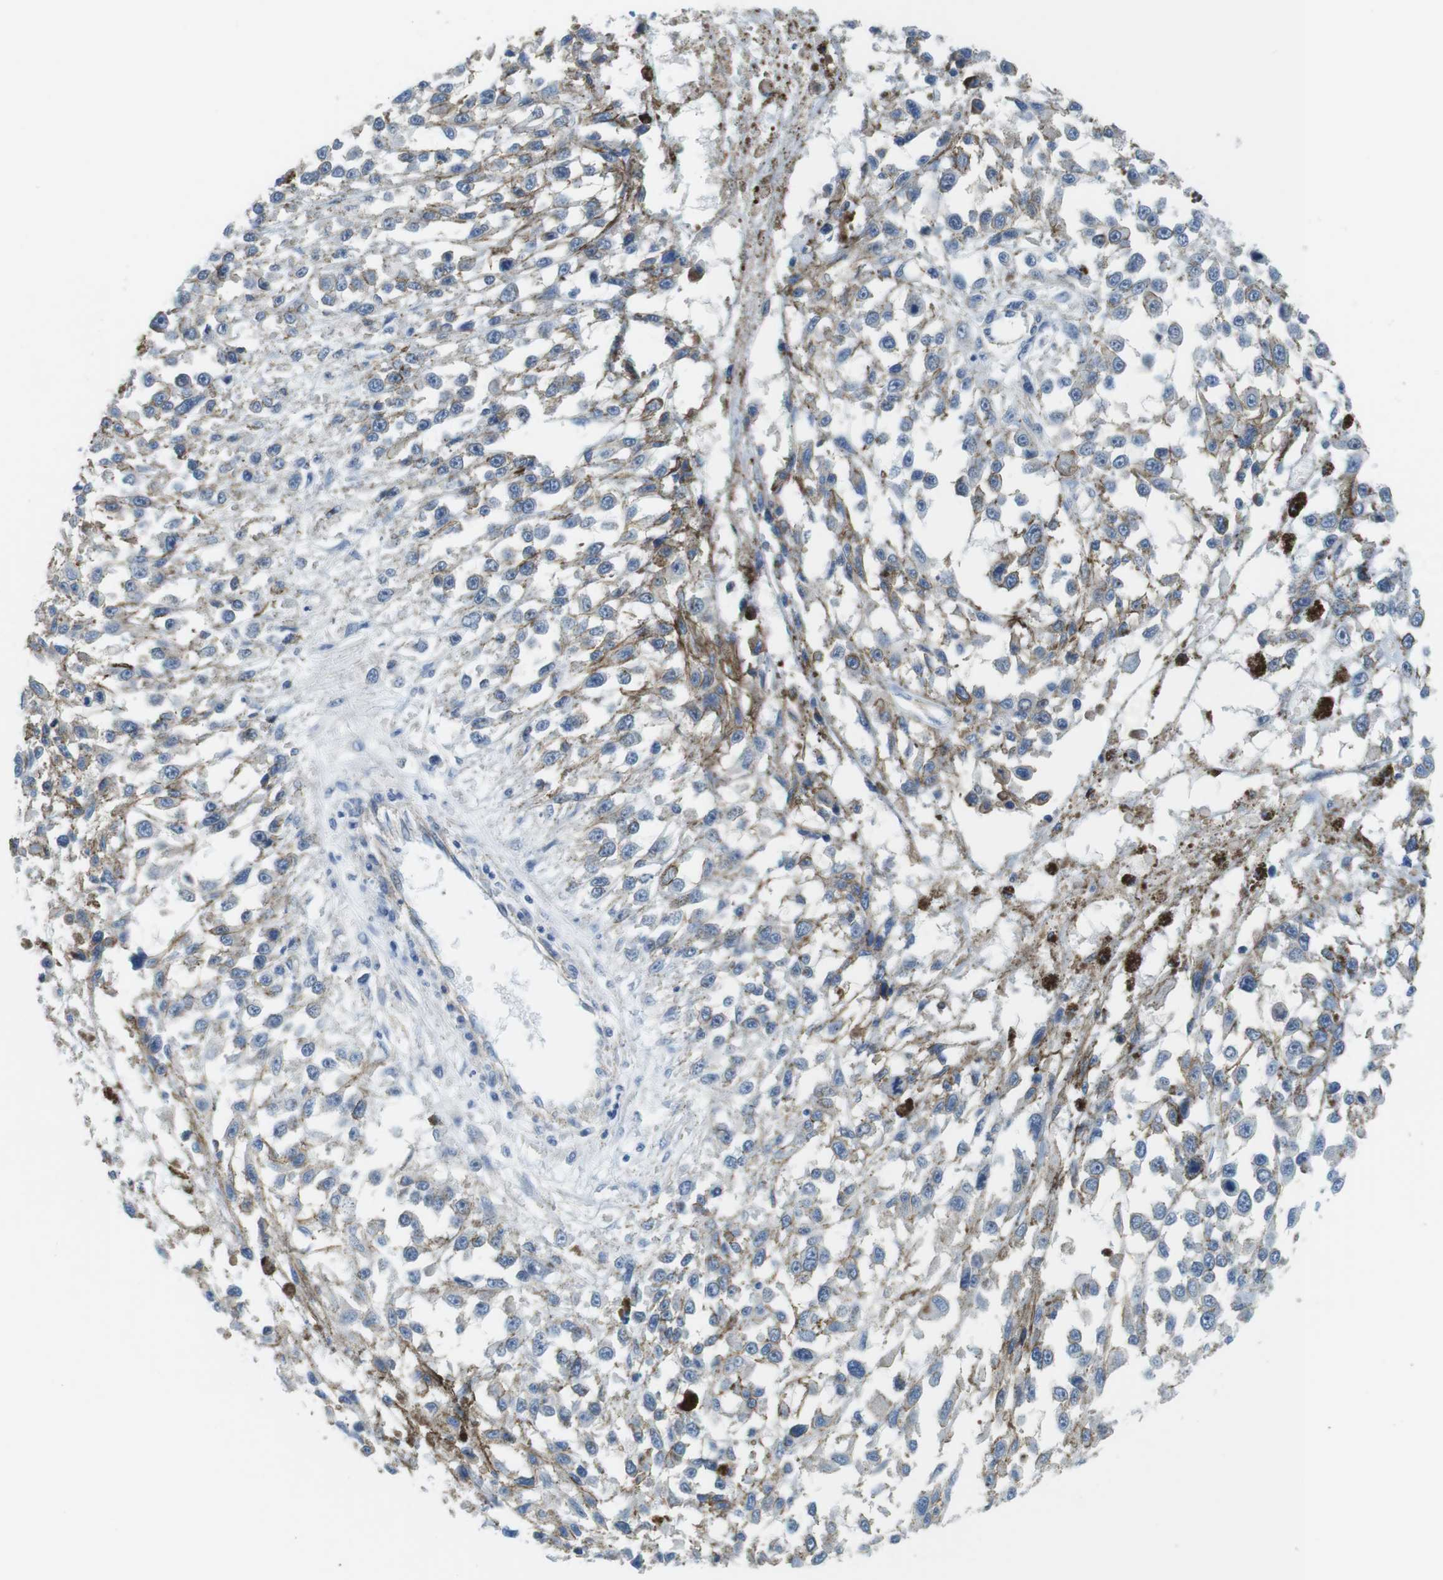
{"staining": {"intensity": "weak", "quantity": "<25%", "location": "cytoplasmic/membranous"}, "tissue": "melanoma", "cell_type": "Tumor cells", "image_type": "cancer", "snomed": [{"axis": "morphology", "description": "Malignant melanoma, Metastatic site"}, {"axis": "topography", "description": "Lymph node"}], "caption": "Immunohistochemical staining of malignant melanoma (metastatic site) shows no significant expression in tumor cells.", "gene": "SLC6A6", "patient": {"sex": "male", "age": 59}}